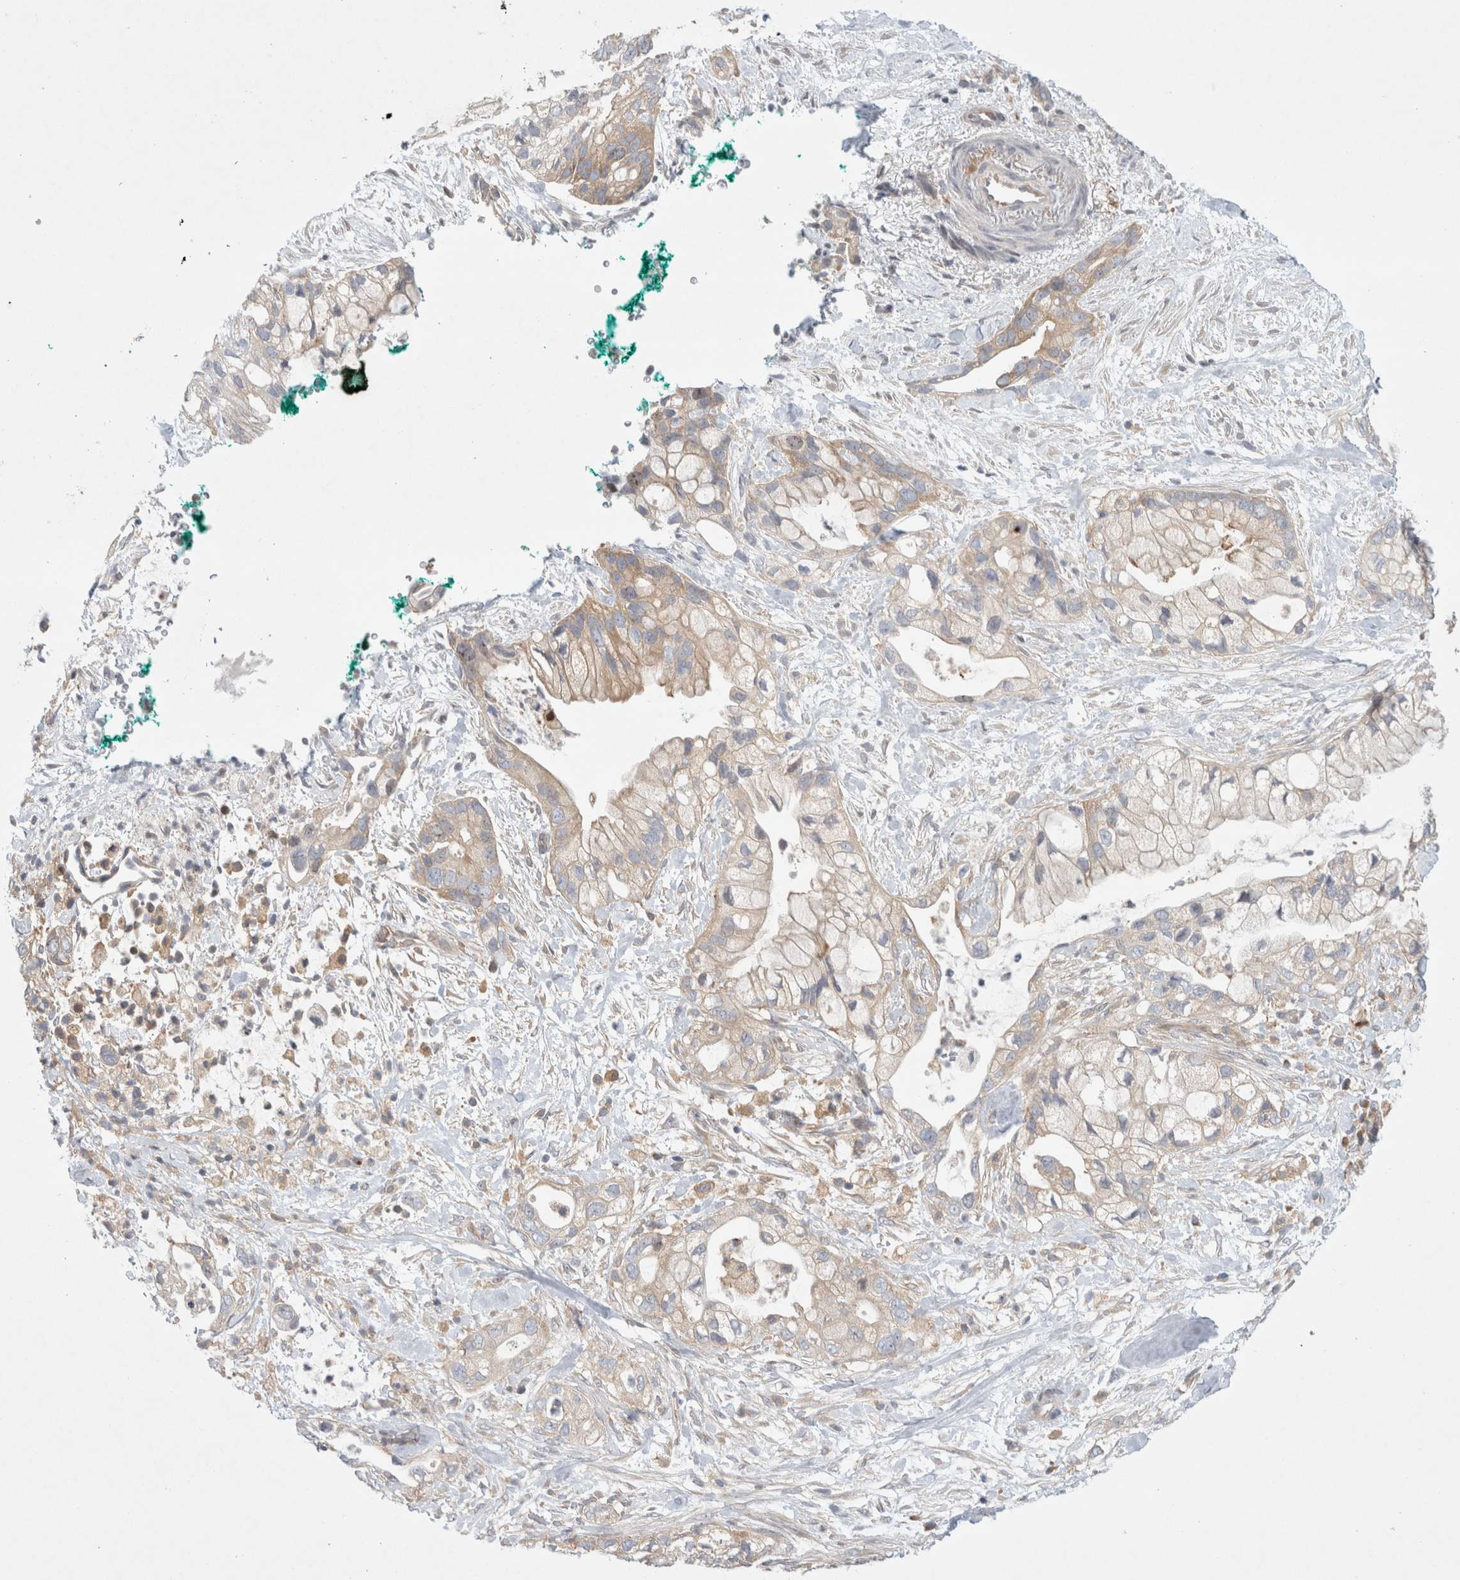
{"staining": {"intensity": "weak", "quantity": ">75%", "location": "cytoplasmic/membranous"}, "tissue": "pancreatic cancer", "cell_type": "Tumor cells", "image_type": "cancer", "snomed": [{"axis": "morphology", "description": "Adenocarcinoma, NOS"}, {"axis": "topography", "description": "Pancreas"}], "caption": "Human pancreatic cancer stained with a protein marker displays weak staining in tumor cells.", "gene": "CDCA7L", "patient": {"sex": "male", "age": 53}}